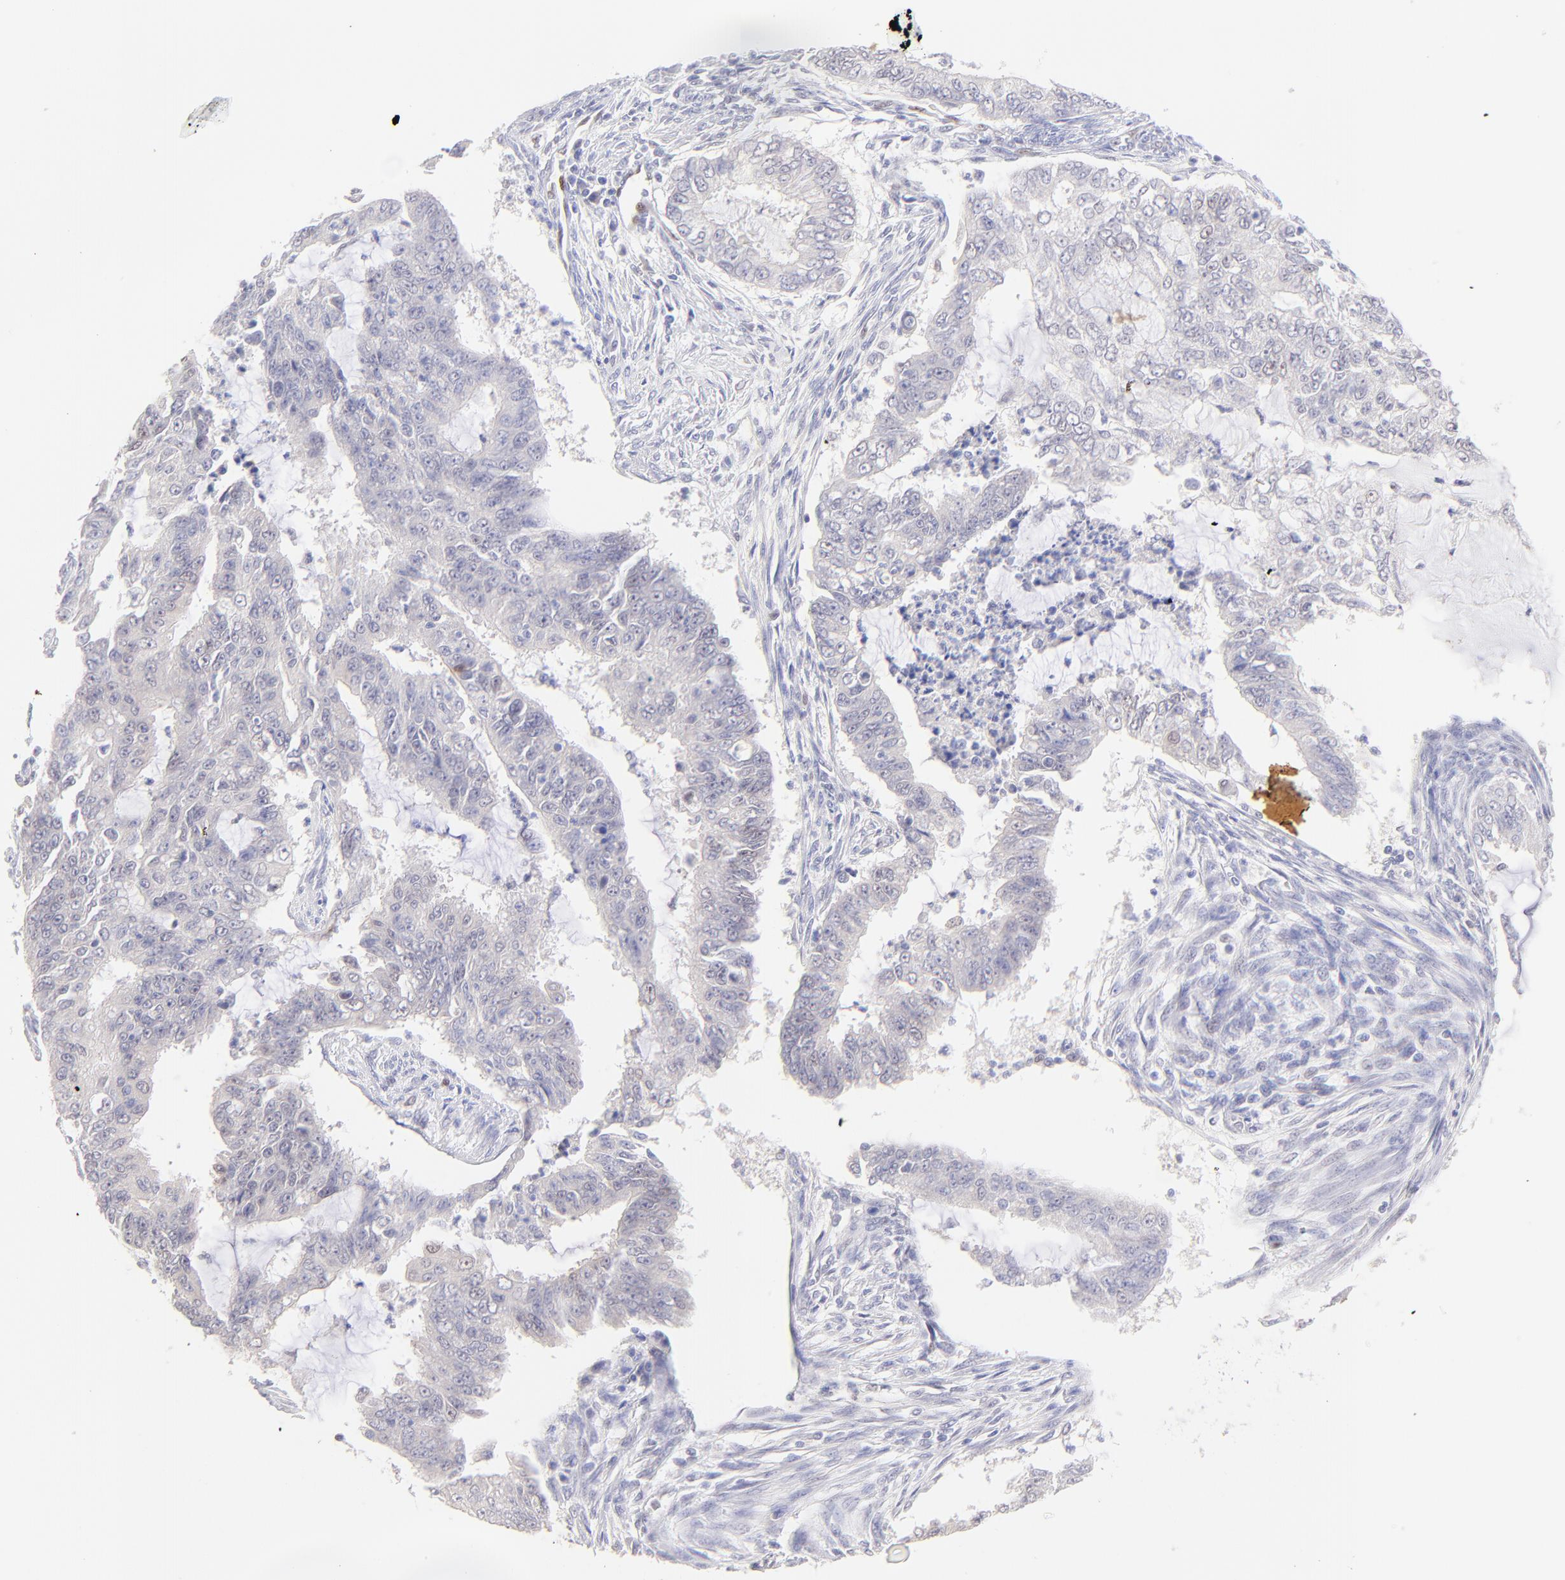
{"staining": {"intensity": "negative", "quantity": "none", "location": "none"}, "tissue": "endometrial cancer", "cell_type": "Tumor cells", "image_type": "cancer", "snomed": [{"axis": "morphology", "description": "Adenocarcinoma, NOS"}, {"axis": "topography", "description": "Endometrium"}], "caption": "Immunohistochemical staining of human endometrial cancer demonstrates no significant positivity in tumor cells.", "gene": "KLF4", "patient": {"sex": "female", "age": 75}}